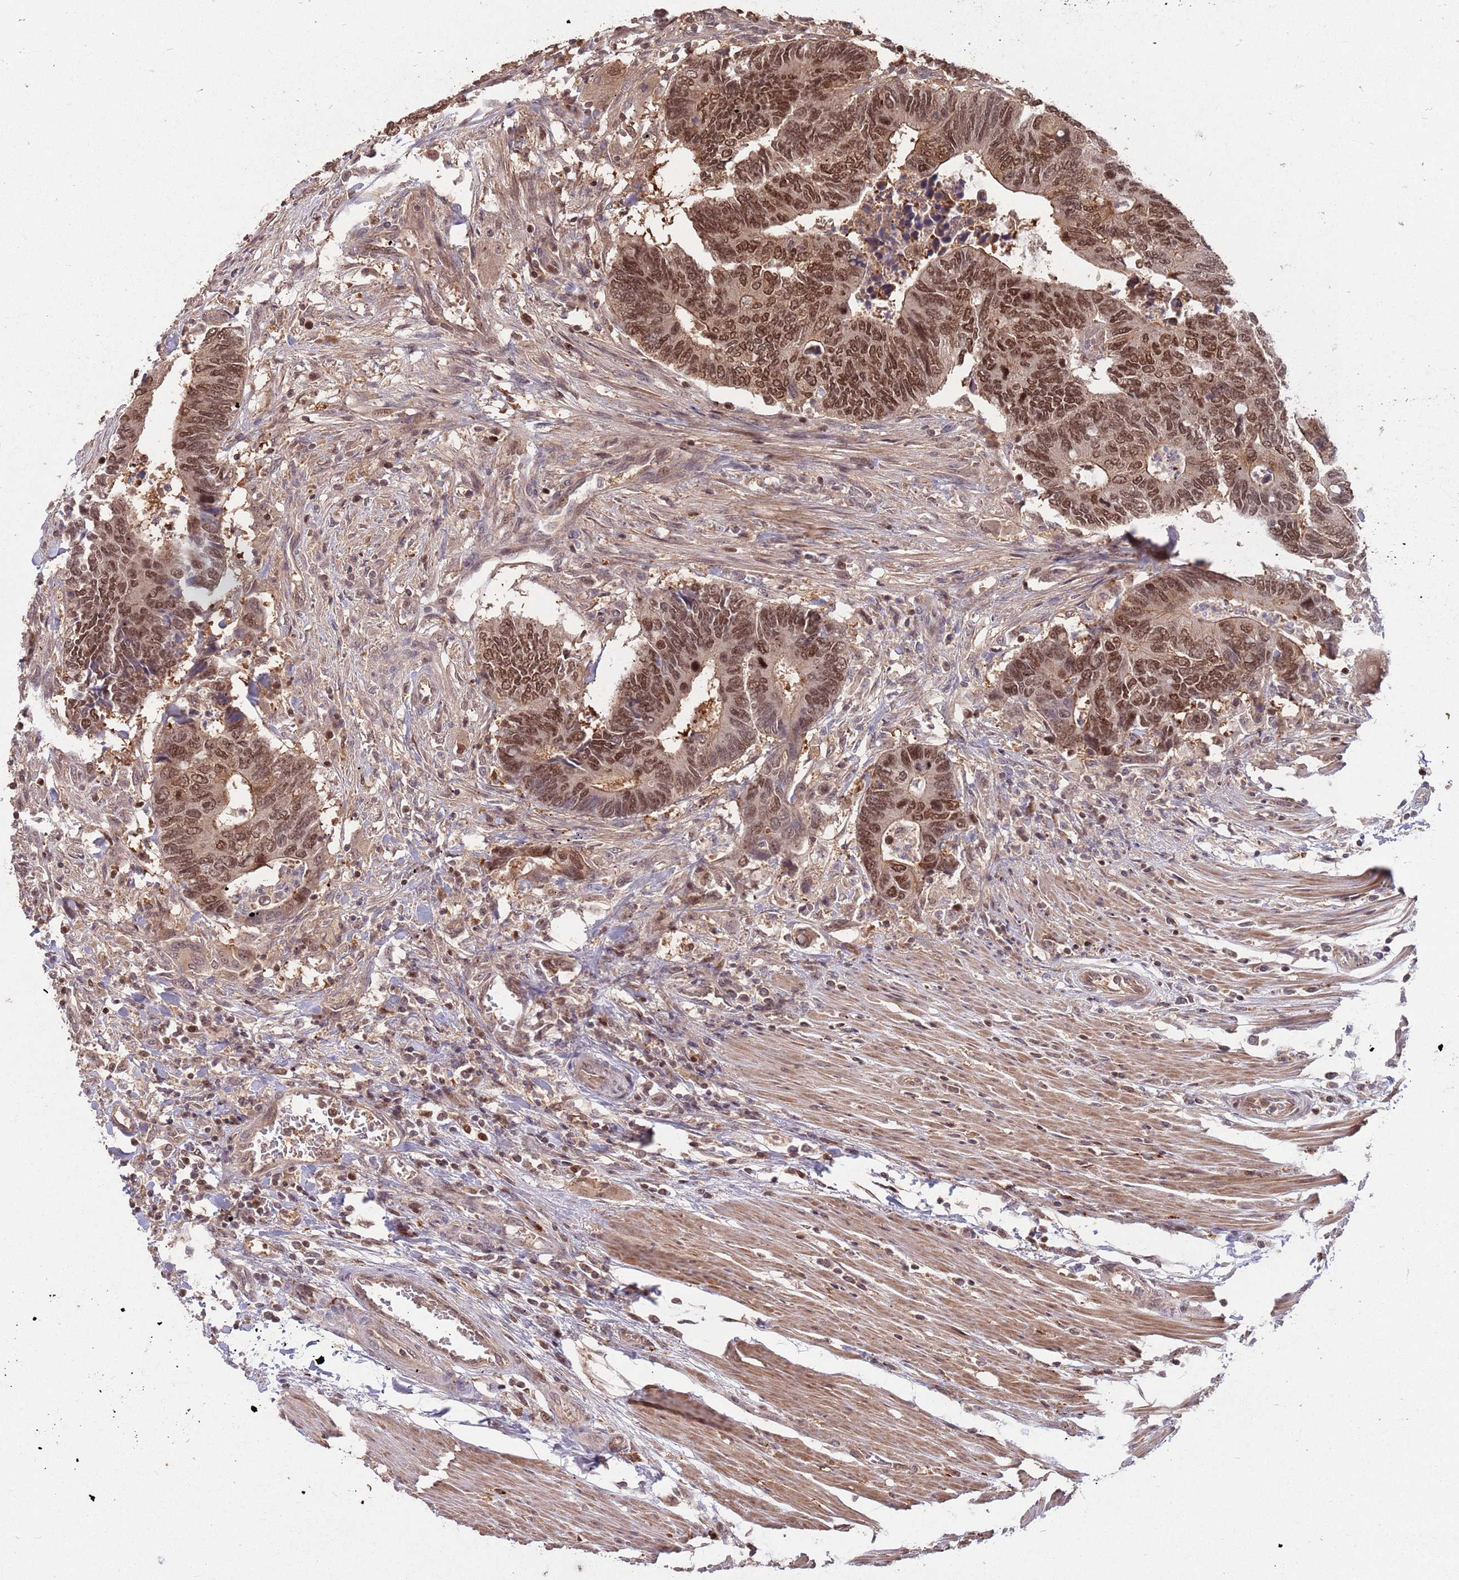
{"staining": {"intensity": "strong", "quantity": ">75%", "location": "cytoplasmic/membranous,nuclear"}, "tissue": "colorectal cancer", "cell_type": "Tumor cells", "image_type": "cancer", "snomed": [{"axis": "morphology", "description": "Adenocarcinoma, NOS"}, {"axis": "topography", "description": "Colon"}], "caption": "A high-resolution histopathology image shows immunohistochemistry (IHC) staining of colorectal cancer, which shows strong cytoplasmic/membranous and nuclear staining in about >75% of tumor cells.", "gene": "SALL1", "patient": {"sex": "male", "age": 87}}